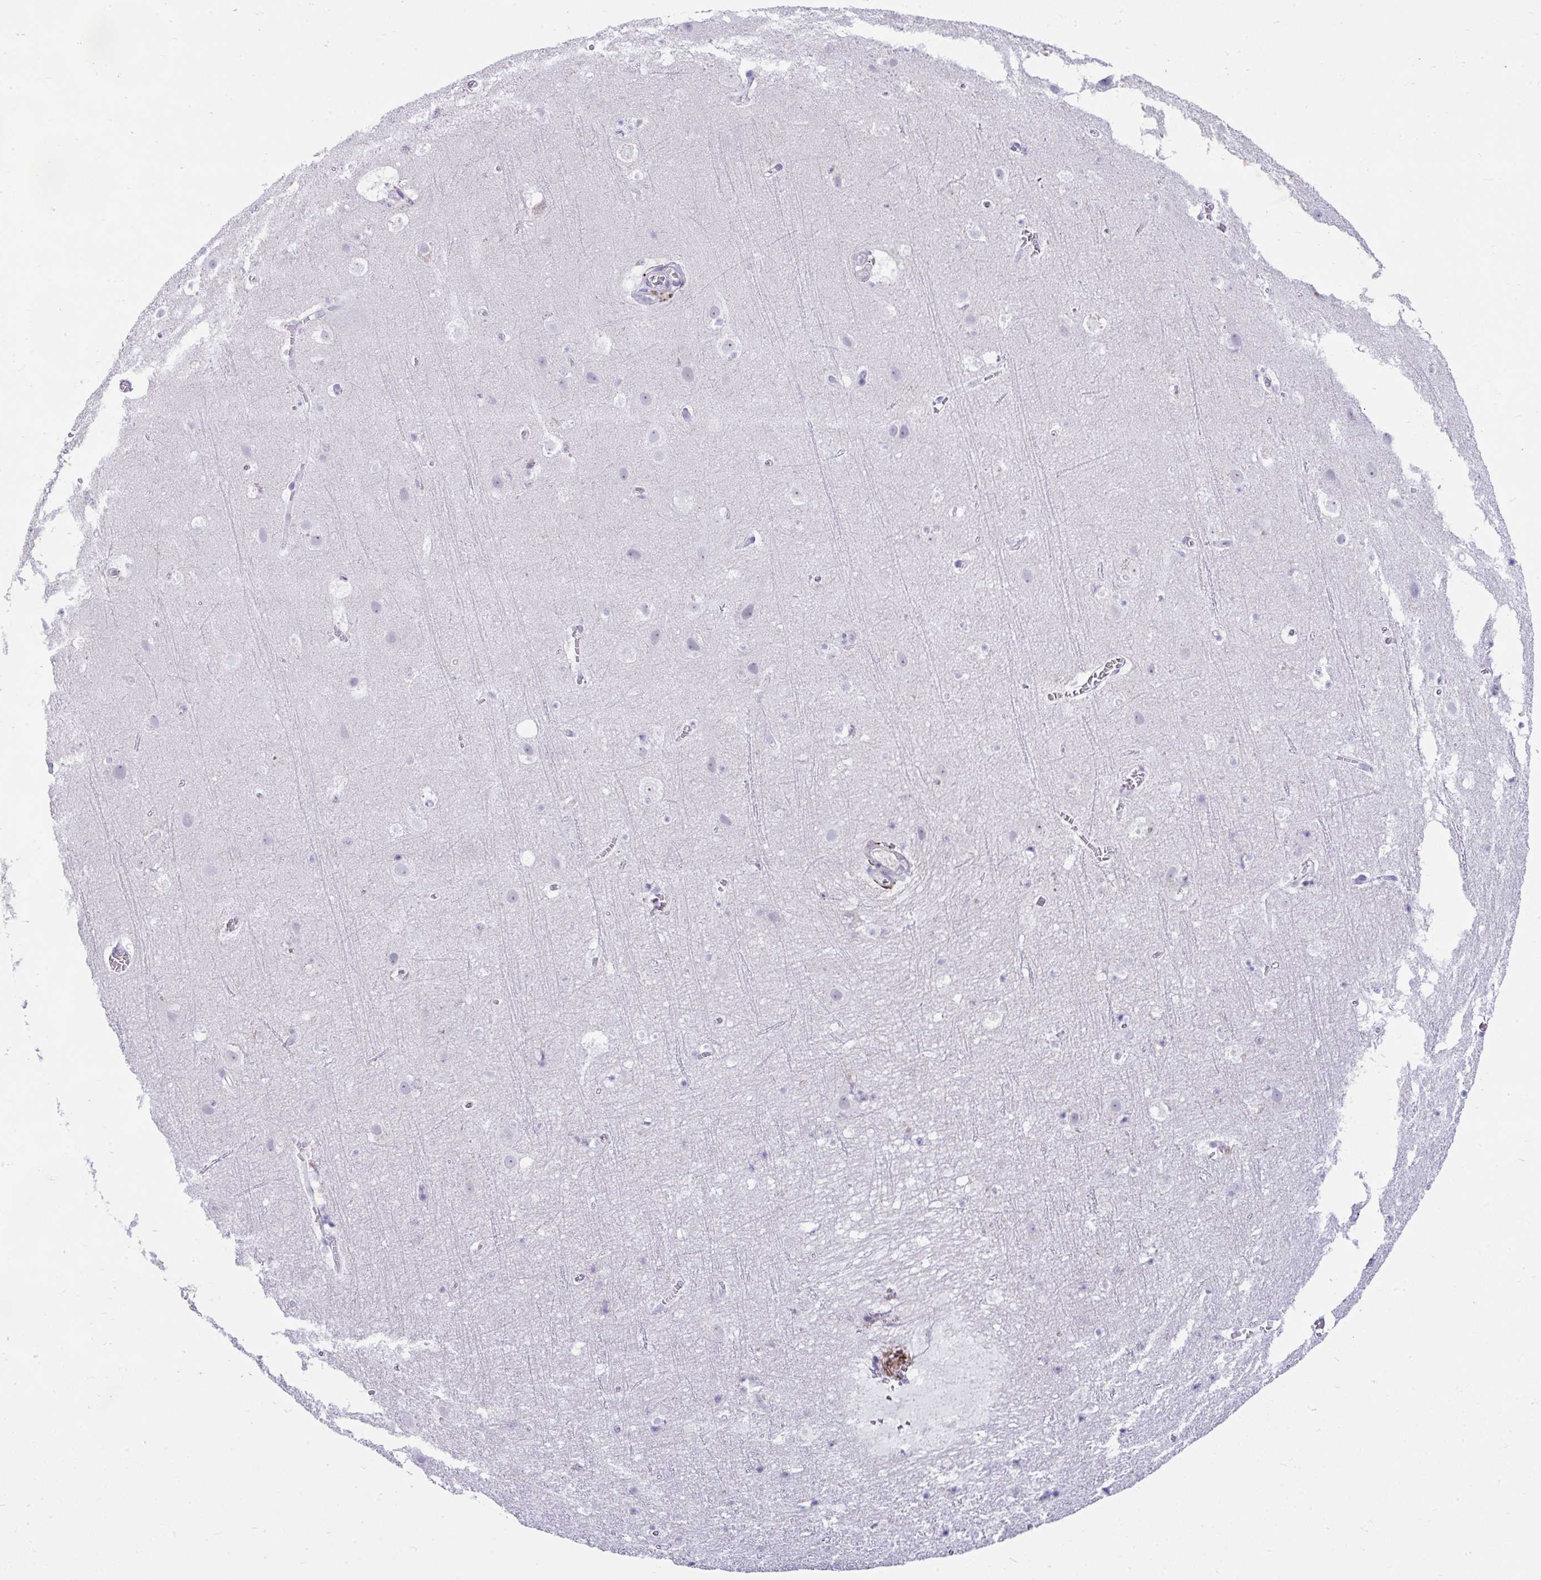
{"staining": {"intensity": "negative", "quantity": "none", "location": "none"}, "tissue": "cerebral cortex", "cell_type": "Endothelial cells", "image_type": "normal", "snomed": [{"axis": "morphology", "description": "Normal tissue, NOS"}, {"axis": "topography", "description": "Cerebral cortex"}], "caption": "Endothelial cells are negative for brown protein staining in unremarkable cerebral cortex.", "gene": "PIGZ", "patient": {"sex": "female", "age": 42}}